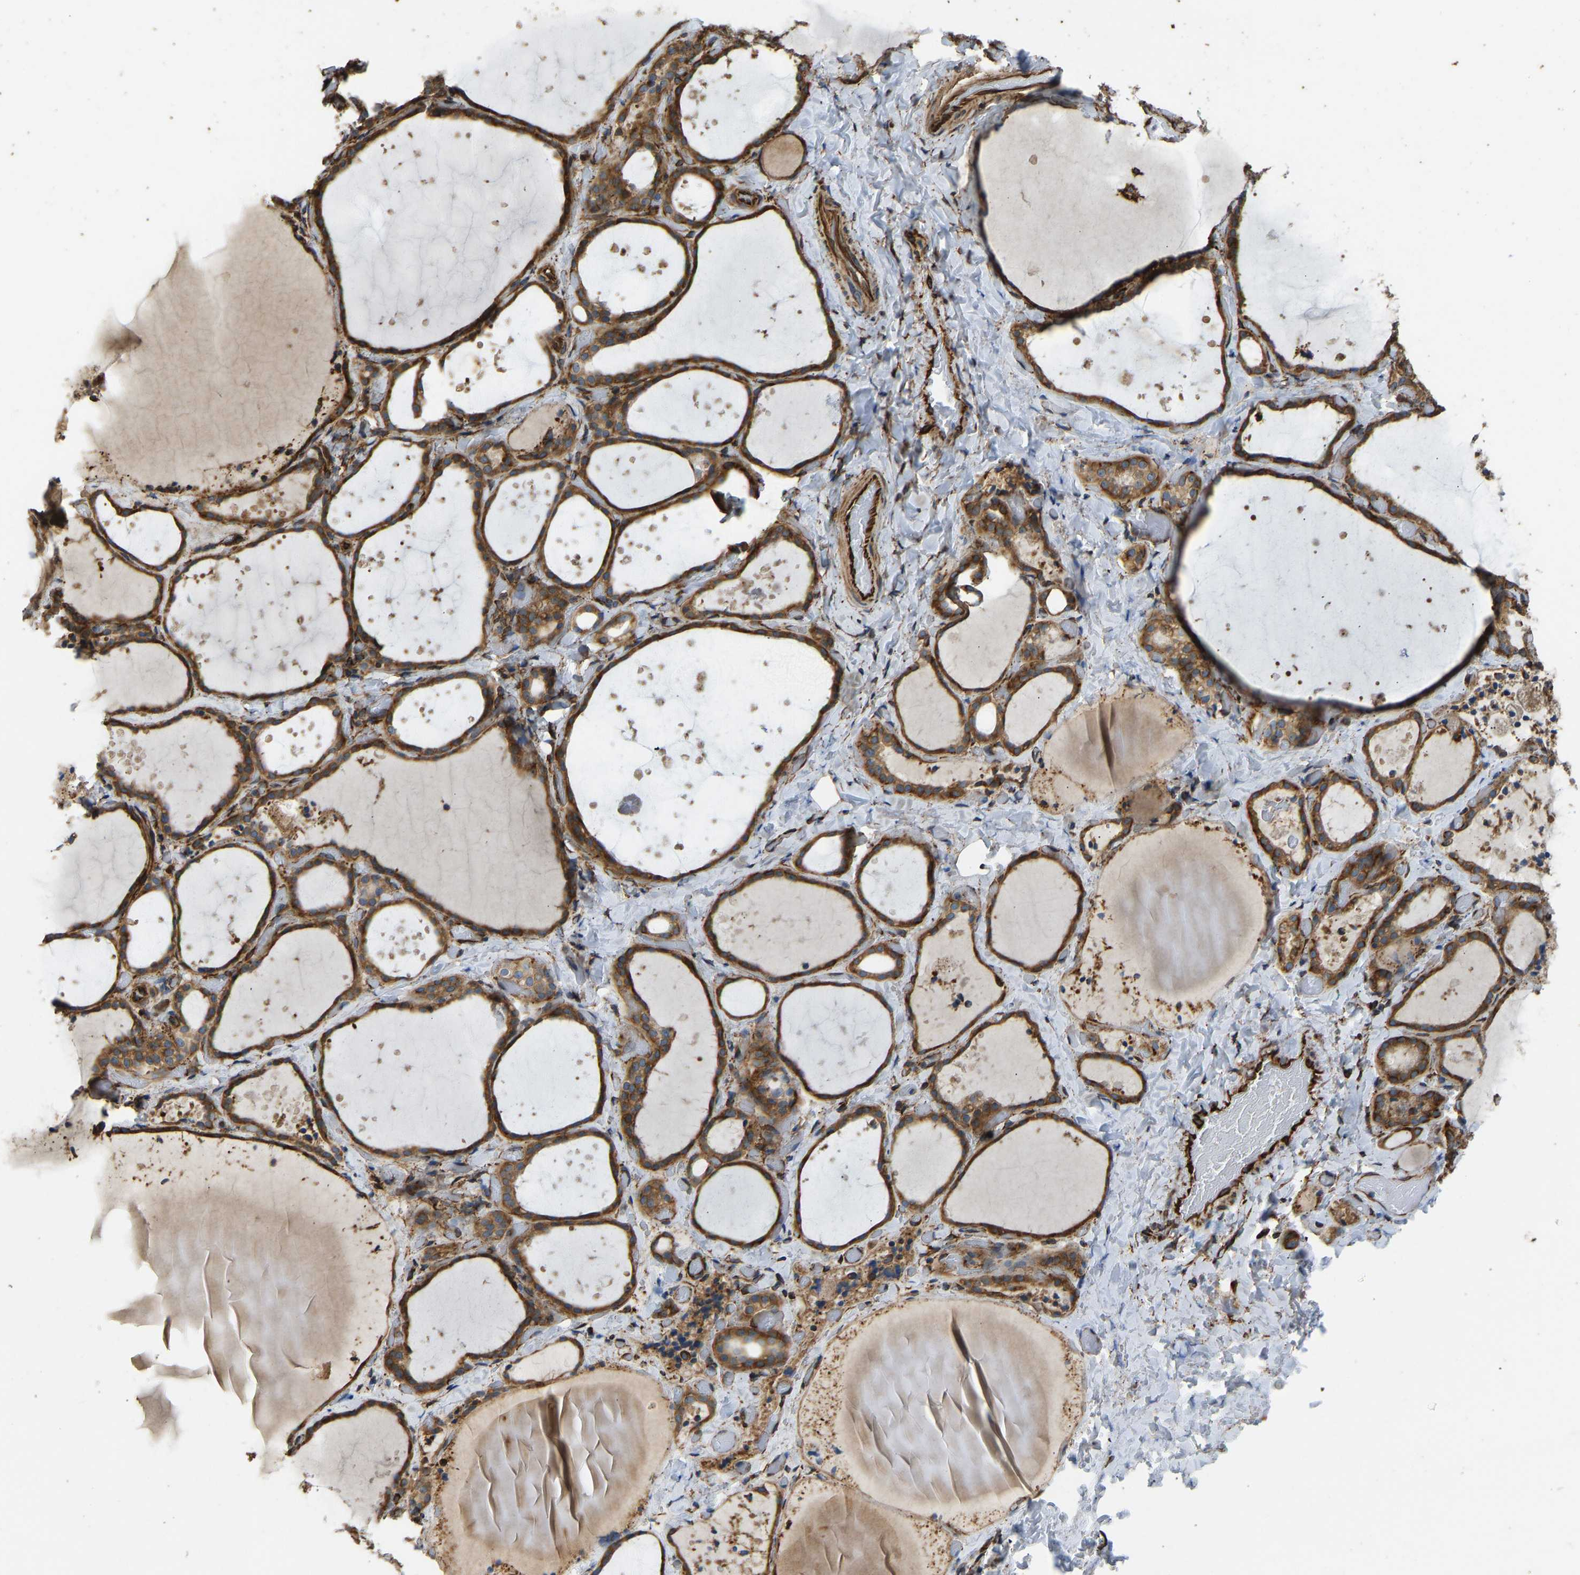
{"staining": {"intensity": "strong", "quantity": ">75%", "location": "cytoplasmic/membranous"}, "tissue": "thyroid gland", "cell_type": "Glandular cells", "image_type": "normal", "snomed": [{"axis": "morphology", "description": "Normal tissue, NOS"}, {"axis": "topography", "description": "Thyroid gland"}], "caption": "Unremarkable thyroid gland demonstrates strong cytoplasmic/membranous expression in about >75% of glandular cells, visualized by immunohistochemistry. The protein is stained brown, and the nuclei are stained in blue (DAB IHC with brightfield microscopy, high magnification).", "gene": "BEX3", "patient": {"sex": "female", "age": 44}}